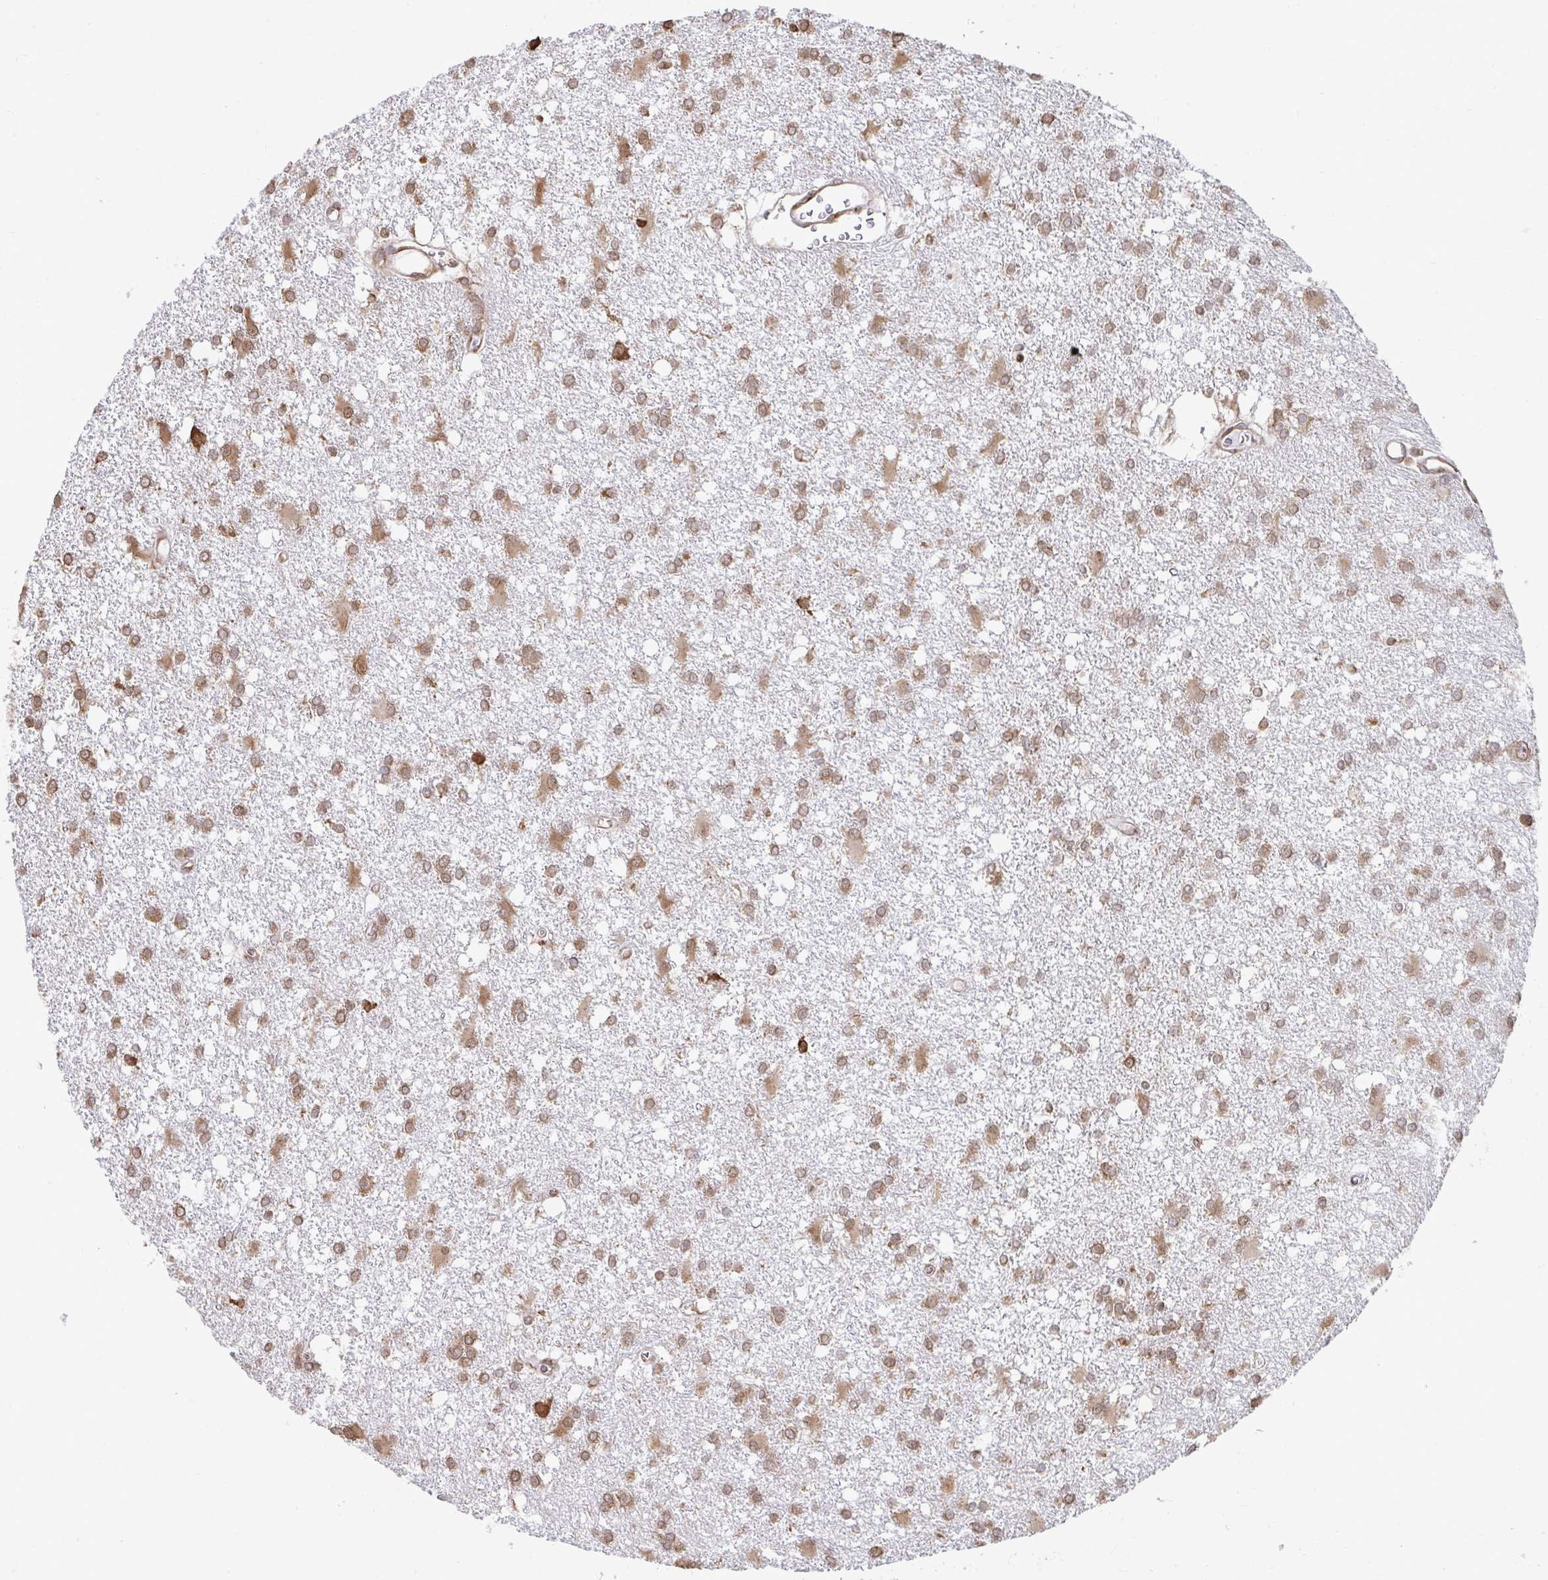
{"staining": {"intensity": "moderate", "quantity": ">75%", "location": "cytoplasmic/membranous"}, "tissue": "glioma", "cell_type": "Tumor cells", "image_type": "cancer", "snomed": [{"axis": "morphology", "description": "Glioma, malignant, High grade"}, {"axis": "topography", "description": "Brain"}], "caption": "An immunohistochemistry micrograph of tumor tissue is shown. Protein staining in brown labels moderate cytoplasmic/membranous positivity in malignant glioma (high-grade) within tumor cells.", "gene": "SYNCRIP", "patient": {"sex": "male", "age": 48}}